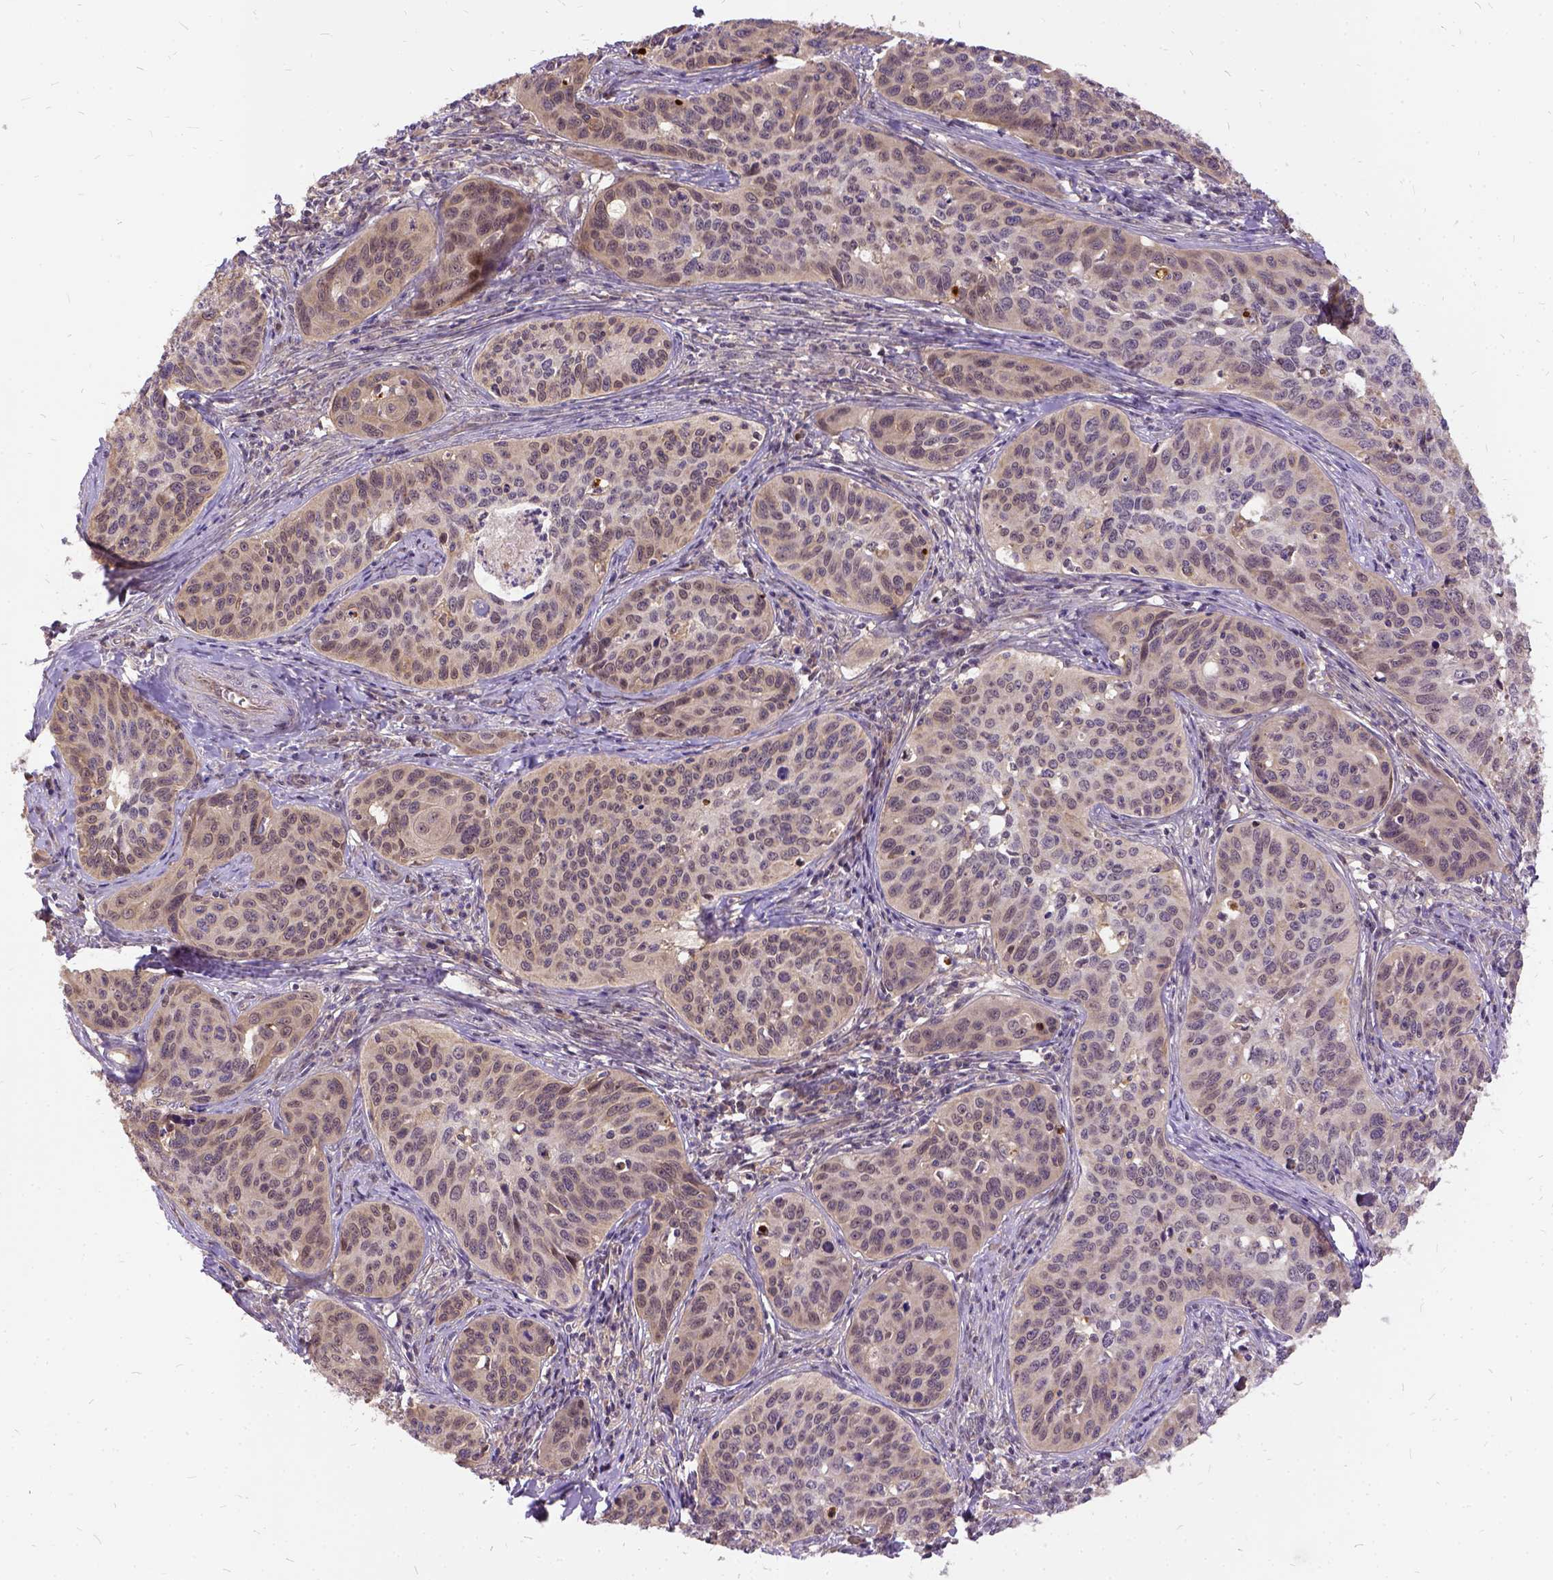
{"staining": {"intensity": "weak", "quantity": "25%-75%", "location": "cytoplasmic/membranous"}, "tissue": "cervical cancer", "cell_type": "Tumor cells", "image_type": "cancer", "snomed": [{"axis": "morphology", "description": "Squamous cell carcinoma, NOS"}, {"axis": "topography", "description": "Cervix"}], "caption": "Weak cytoplasmic/membranous positivity for a protein is present in approximately 25%-75% of tumor cells of cervical squamous cell carcinoma using immunohistochemistry.", "gene": "ILRUN", "patient": {"sex": "female", "age": 31}}